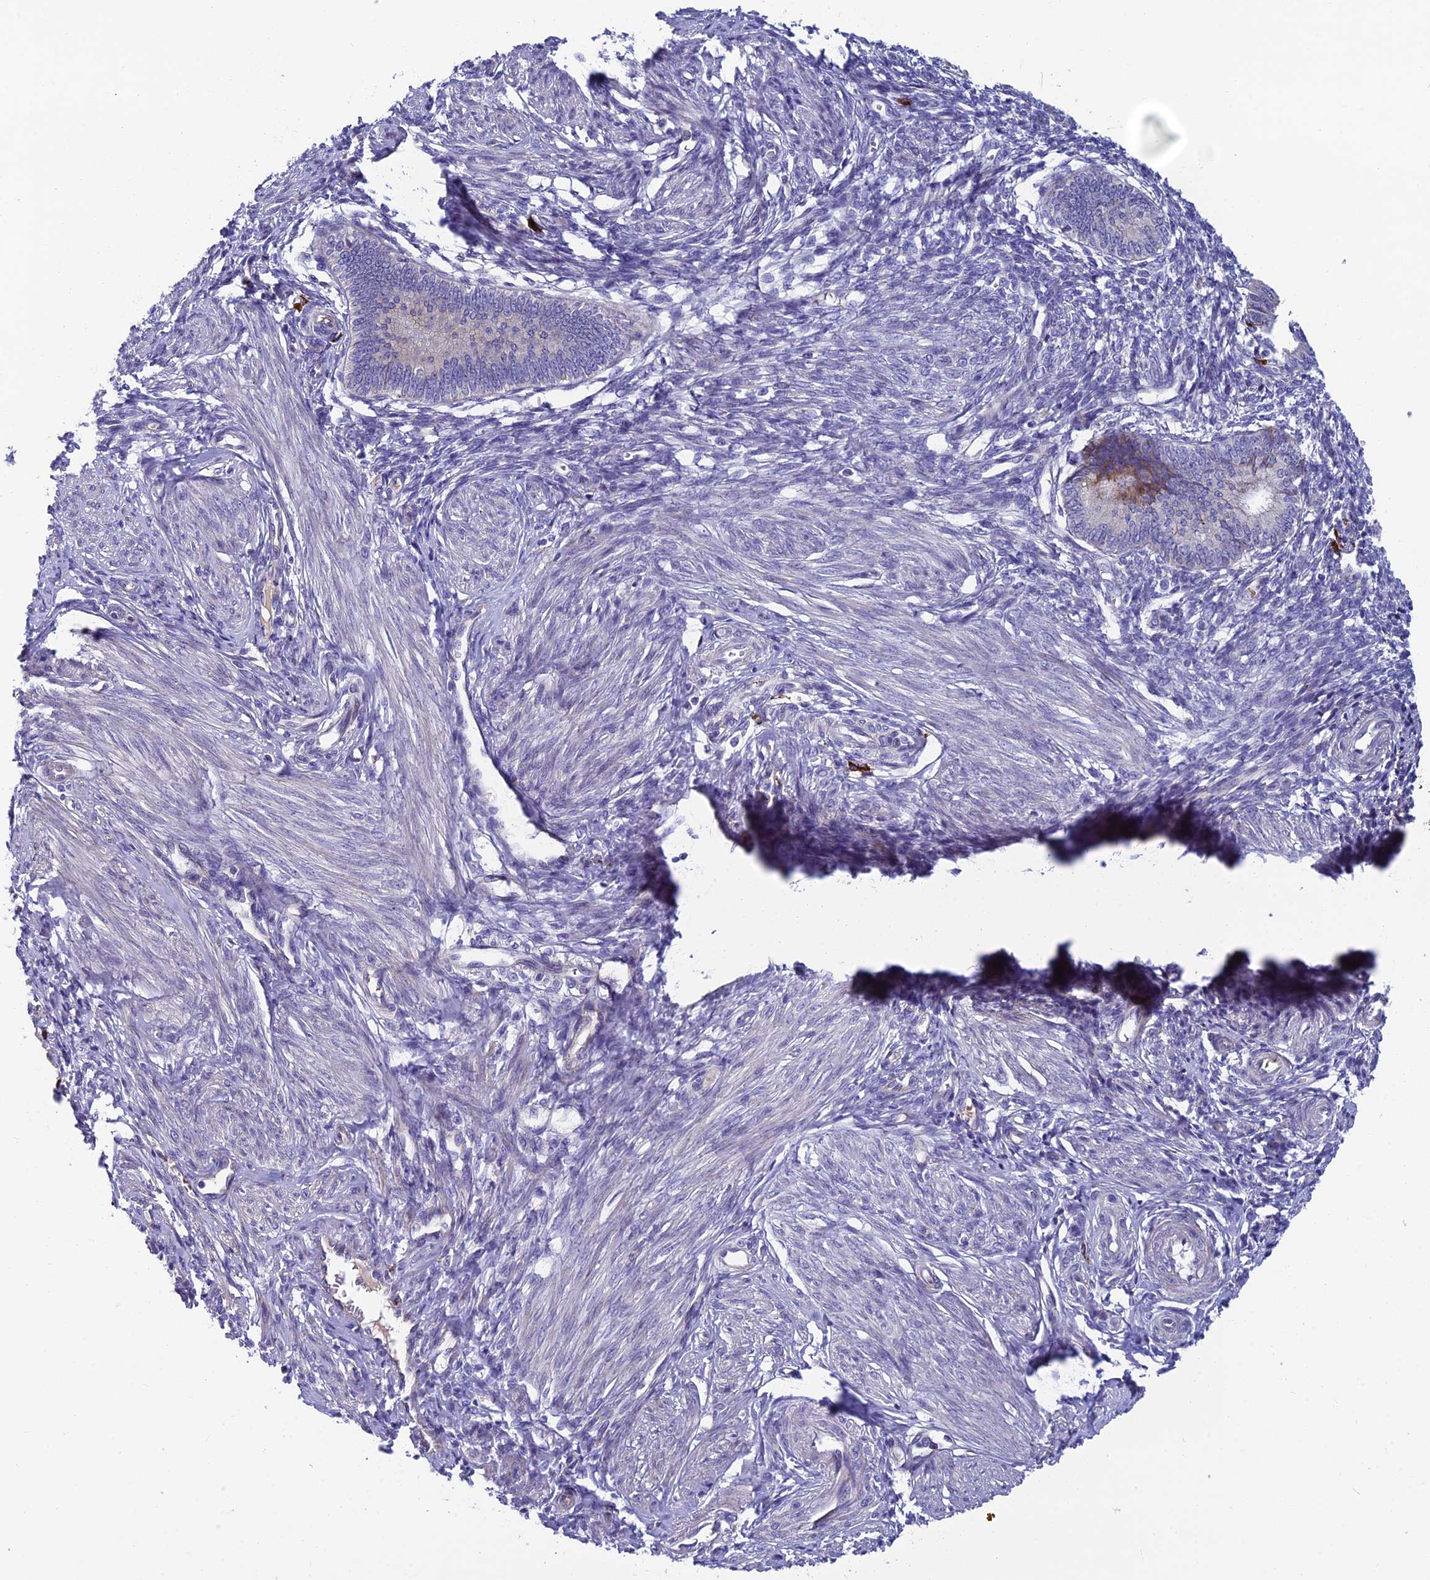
{"staining": {"intensity": "negative", "quantity": "none", "location": "none"}, "tissue": "endometrium", "cell_type": "Cells in endometrial stroma", "image_type": "normal", "snomed": [{"axis": "morphology", "description": "Normal tissue, NOS"}, {"axis": "topography", "description": "Endometrium"}], "caption": "Histopathology image shows no protein expression in cells in endometrial stroma of unremarkable endometrium.", "gene": "MACIR", "patient": {"sex": "female", "age": 46}}